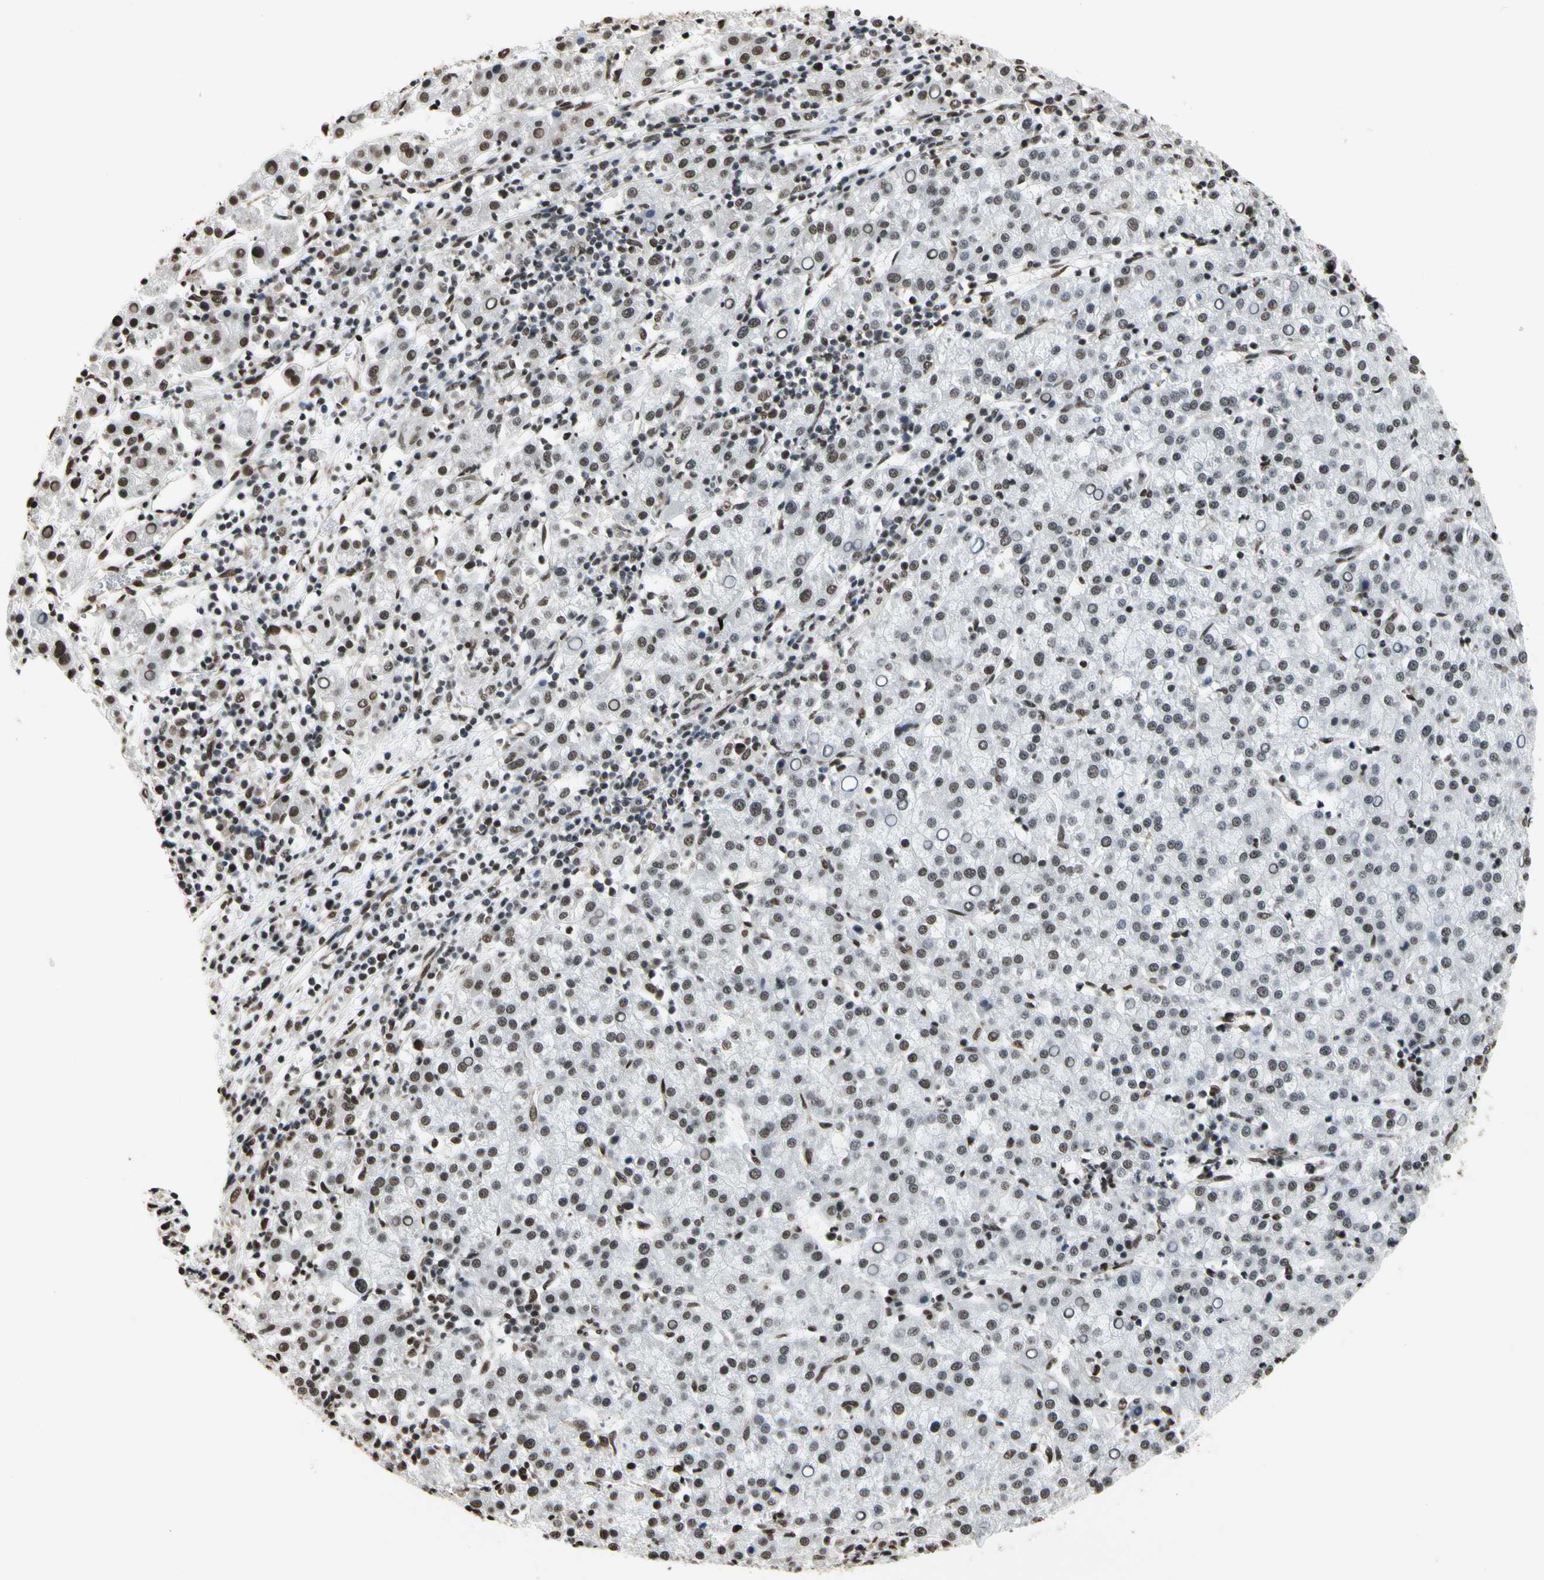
{"staining": {"intensity": "strong", "quantity": ">75%", "location": "nuclear"}, "tissue": "liver cancer", "cell_type": "Tumor cells", "image_type": "cancer", "snomed": [{"axis": "morphology", "description": "Carcinoma, Hepatocellular, NOS"}, {"axis": "topography", "description": "Liver"}], "caption": "Brown immunohistochemical staining in liver cancer reveals strong nuclear staining in approximately >75% of tumor cells.", "gene": "HNRNPK", "patient": {"sex": "female", "age": 58}}